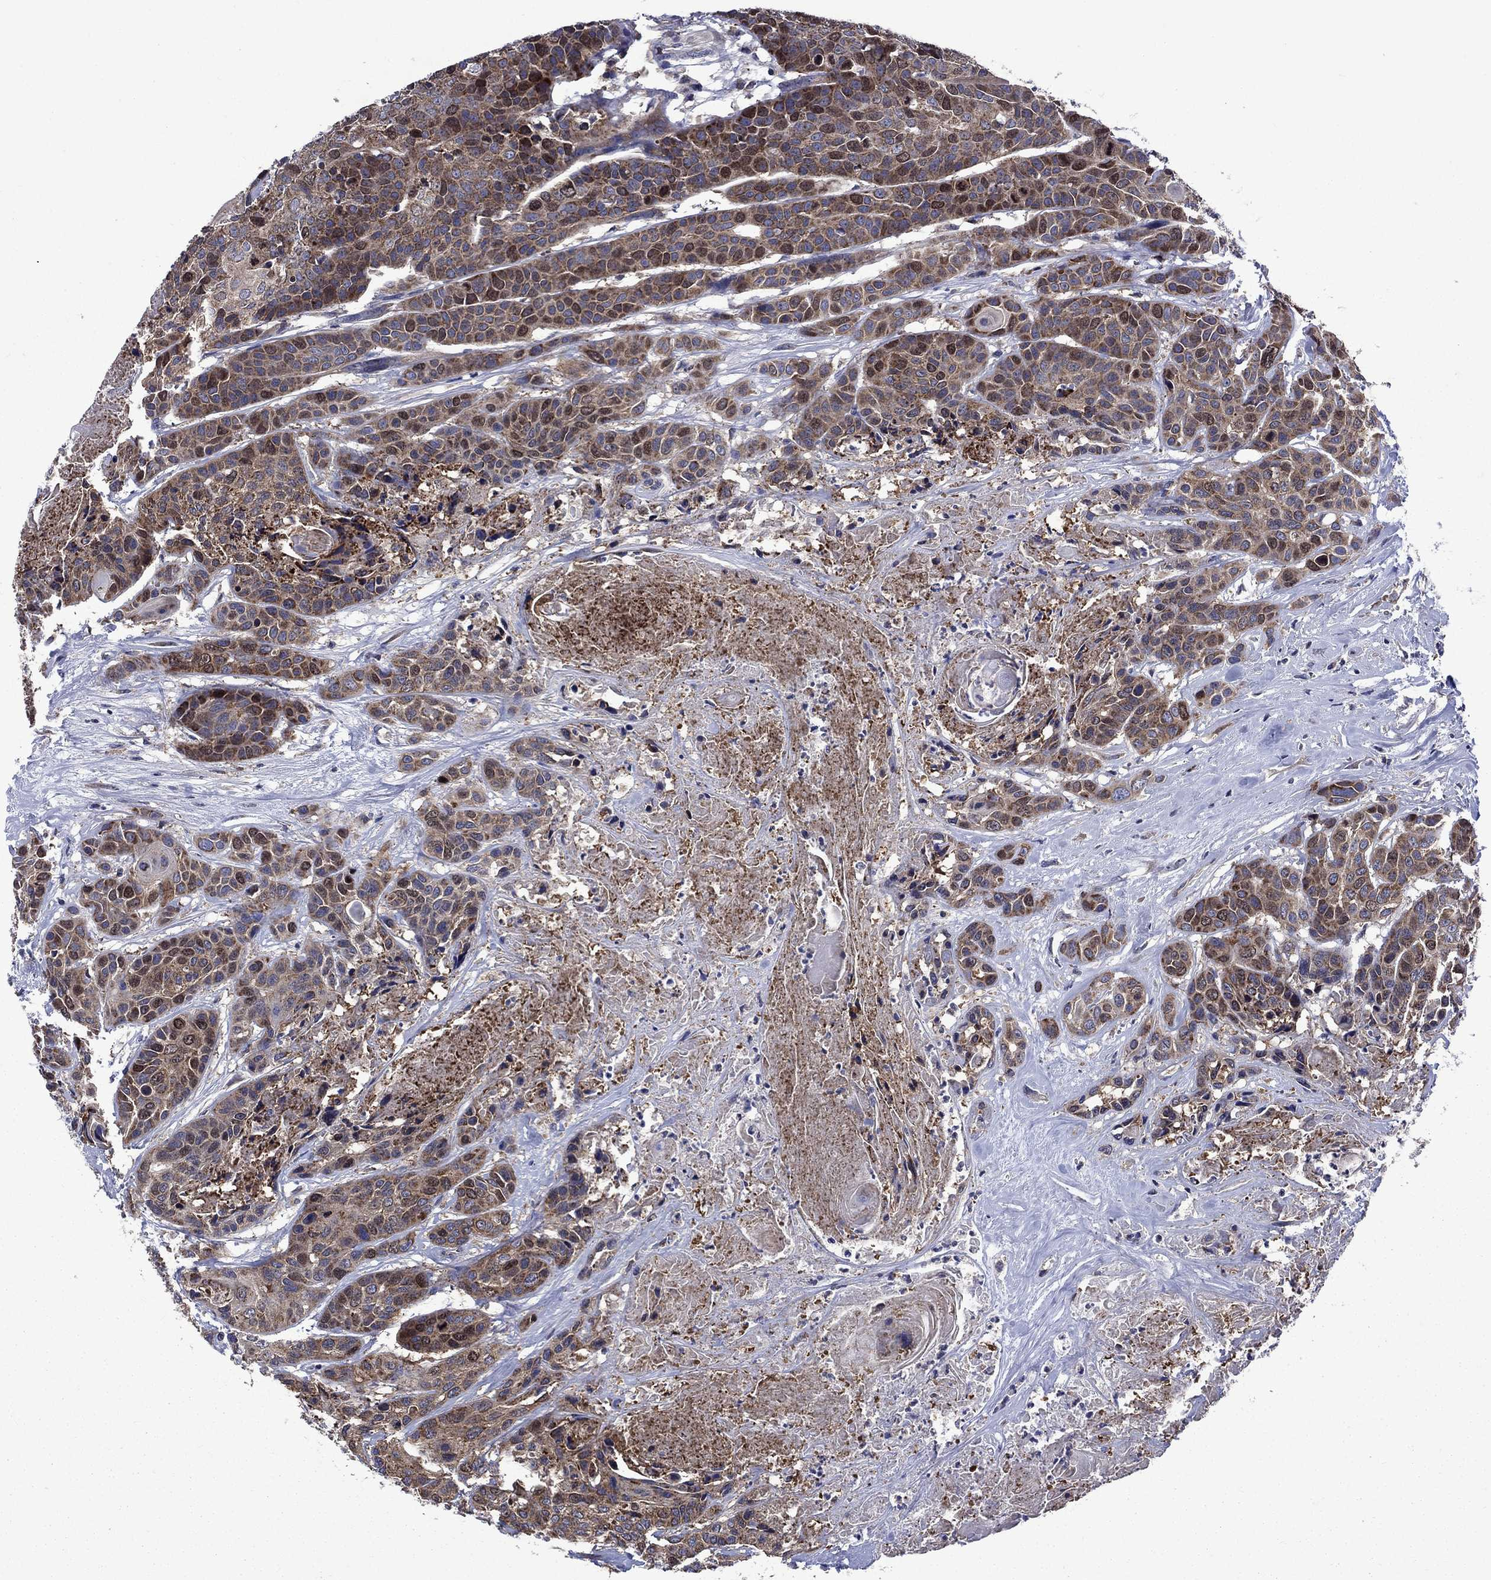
{"staining": {"intensity": "moderate", "quantity": "25%-75%", "location": "cytoplasmic/membranous,nuclear"}, "tissue": "head and neck cancer", "cell_type": "Tumor cells", "image_type": "cancer", "snomed": [{"axis": "morphology", "description": "Squamous cell carcinoma, NOS"}, {"axis": "topography", "description": "Oral tissue"}, {"axis": "topography", "description": "Head-Neck"}], "caption": "IHC staining of head and neck cancer, which demonstrates medium levels of moderate cytoplasmic/membranous and nuclear expression in approximately 25%-75% of tumor cells indicating moderate cytoplasmic/membranous and nuclear protein positivity. The staining was performed using DAB (brown) for protein detection and nuclei were counterstained in hematoxylin (blue).", "gene": "KIF22", "patient": {"sex": "male", "age": 56}}